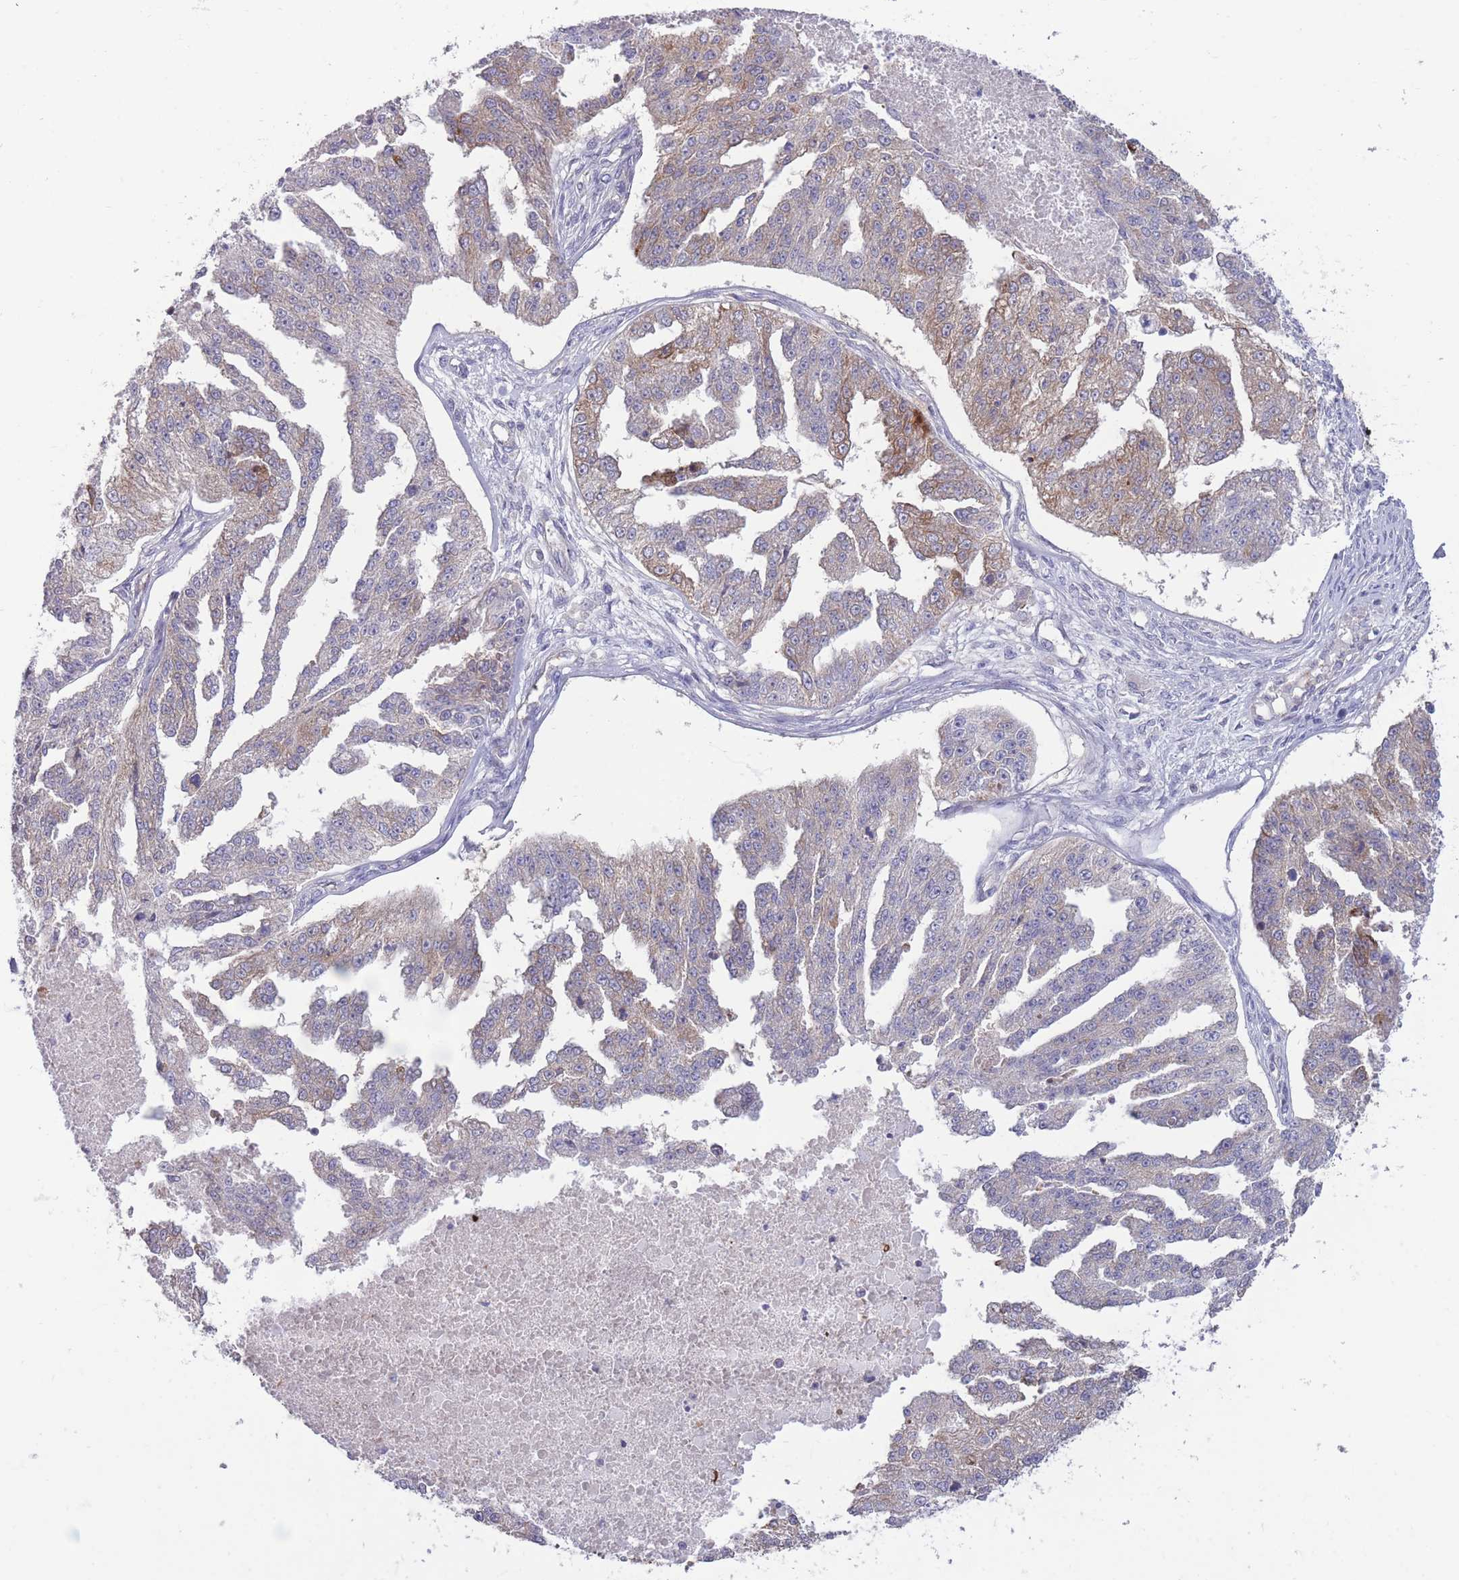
{"staining": {"intensity": "weak", "quantity": "25%-75%", "location": "cytoplasmic/membranous"}, "tissue": "ovarian cancer", "cell_type": "Tumor cells", "image_type": "cancer", "snomed": [{"axis": "morphology", "description": "Cystadenocarcinoma, serous, NOS"}, {"axis": "topography", "description": "Ovary"}], "caption": "Ovarian cancer was stained to show a protein in brown. There is low levels of weak cytoplasmic/membranous expression in approximately 25%-75% of tumor cells. The staining was performed using DAB, with brown indicating positive protein expression. Nuclei are stained blue with hematoxylin.", "gene": "RGS11", "patient": {"sex": "female", "age": 58}}